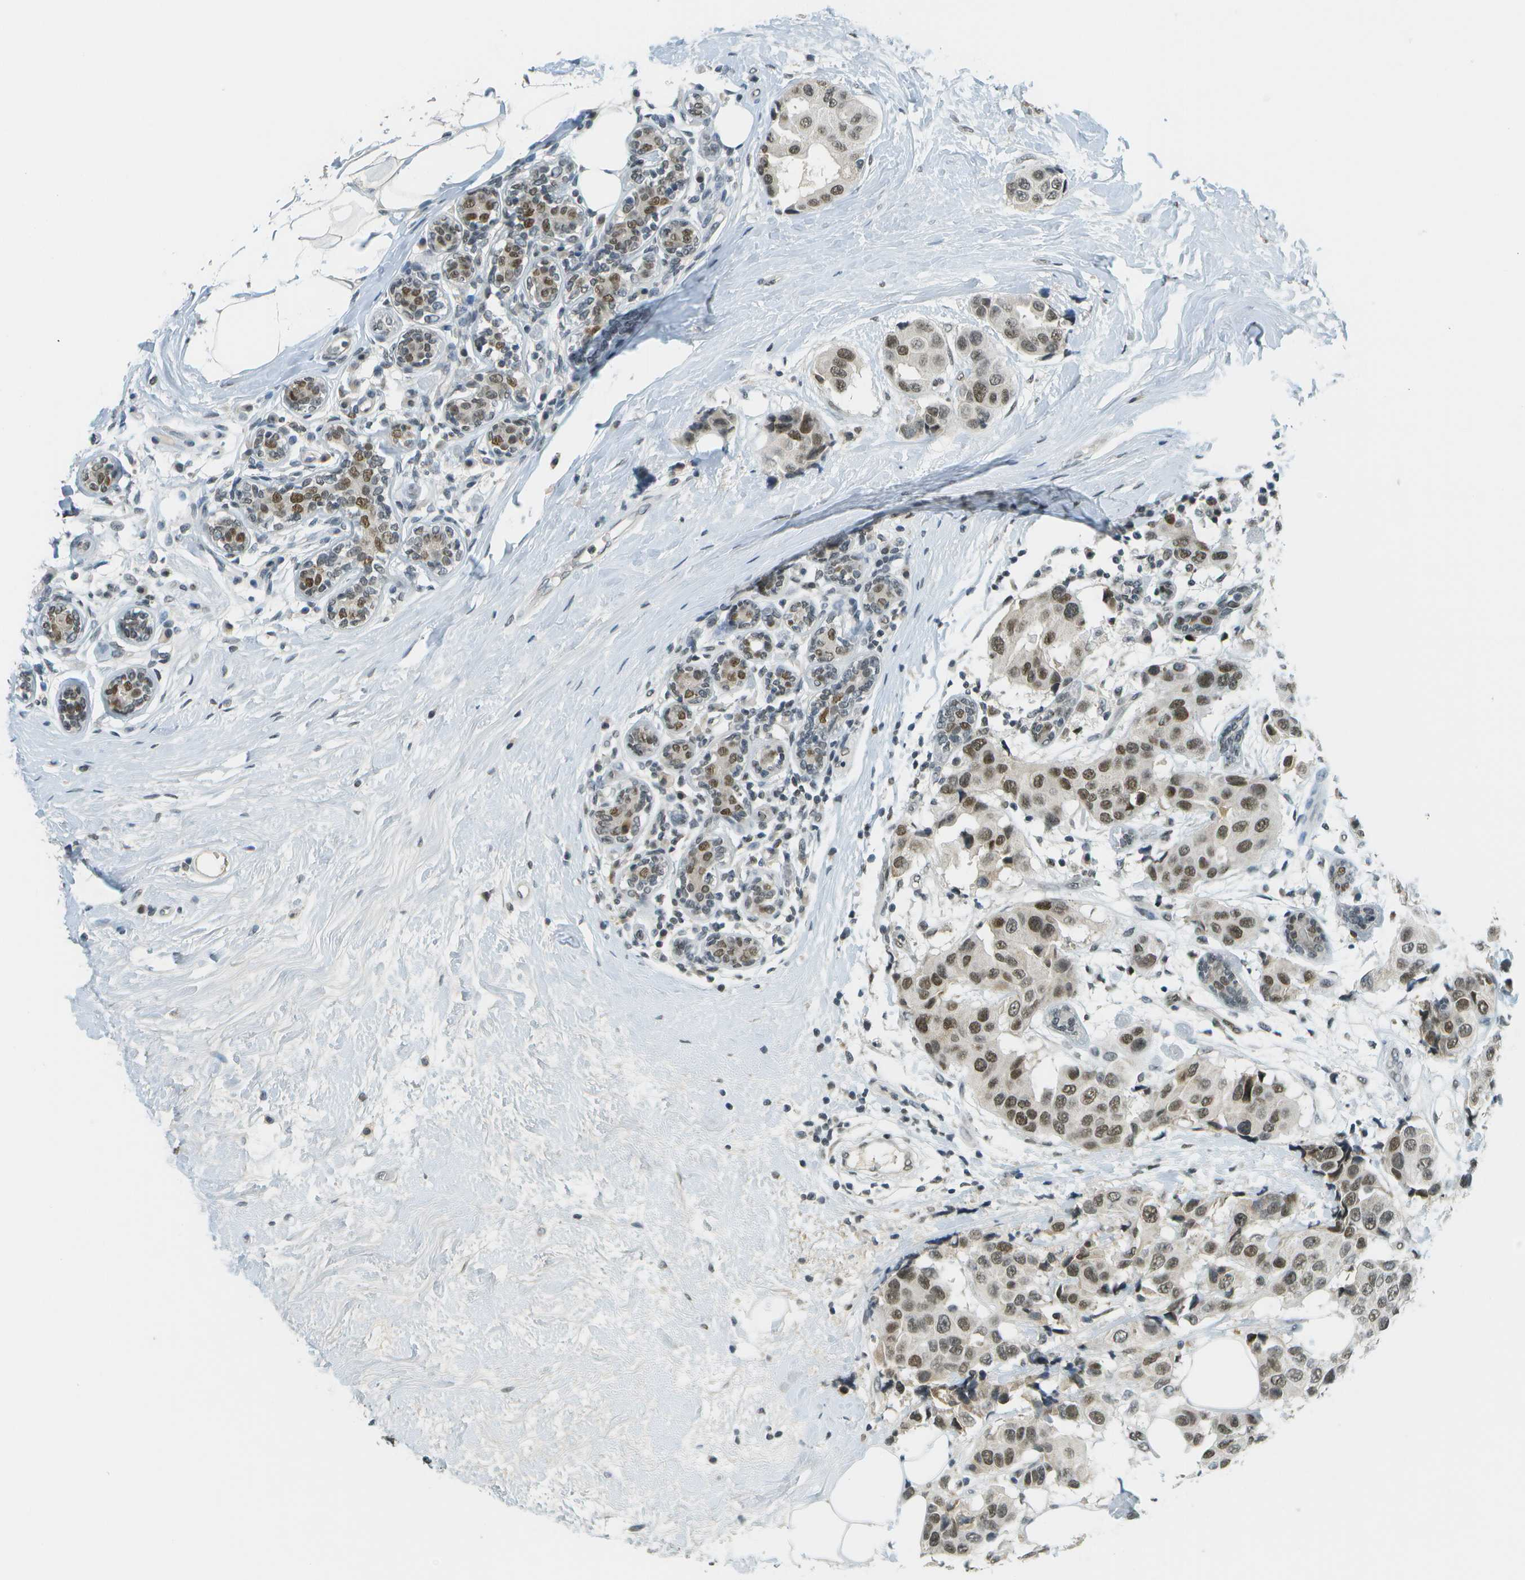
{"staining": {"intensity": "moderate", "quantity": ">75%", "location": "nuclear"}, "tissue": "breast cancer", "cell_type": "Tumor cells", "image_type": "cancer", "snomed": [{"axis": "morphology", "description": "Normal tissue, NOS"}, {"axis": "morphology", "description": "Duct carcinoma"}, {"axis": "topography", "description": "Breast"}], "caption": "This histopathology image demonstrates immunohistochemistry (IHC) staining of human infiltrating ductal carcinoma (breast), with medium moderate nuclear expression in approximately >75% of tumor cells.", "gene": "CBX5", "patient": {"sex": "female", "age": 39}}